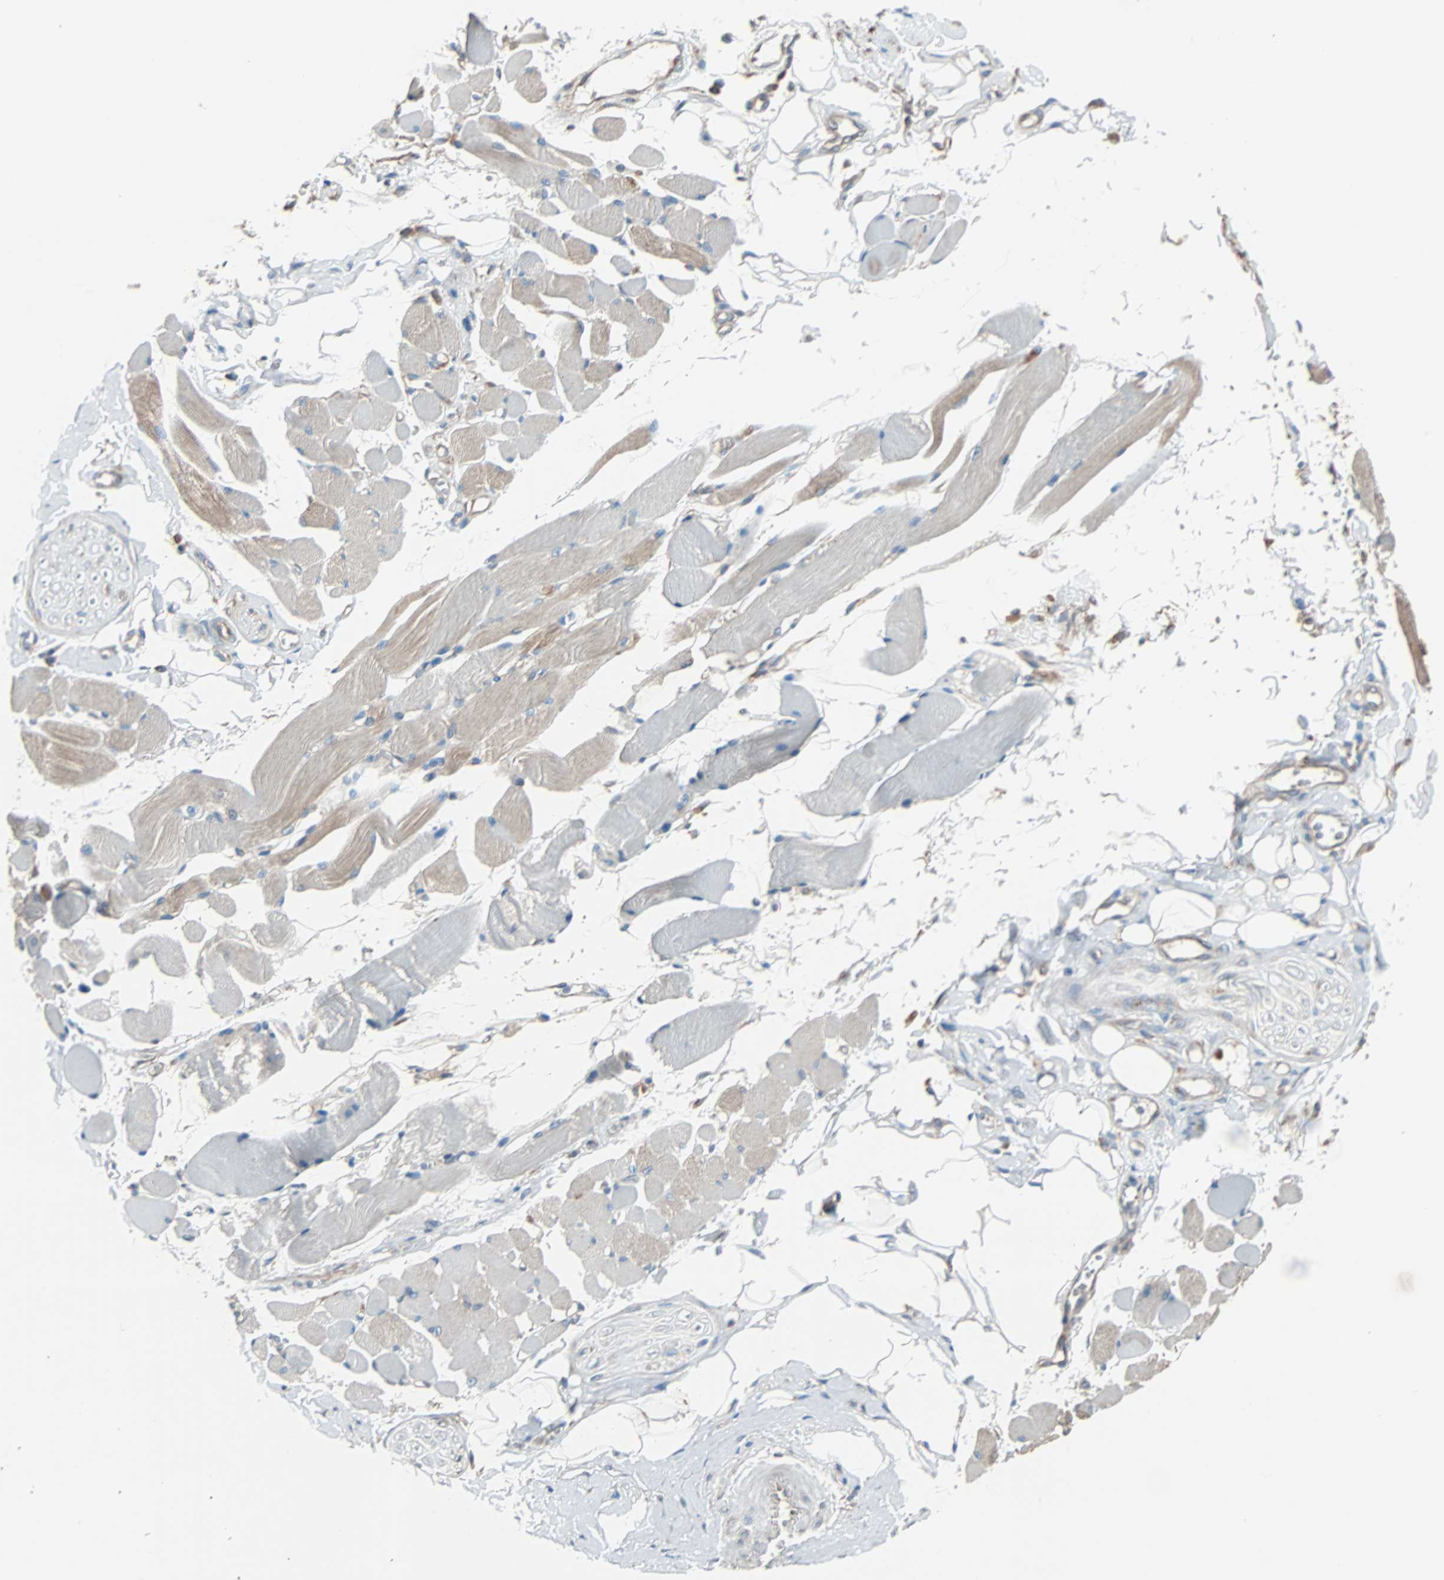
{"staining": {"intensity": "negative", "quantity": "none", "location": "none"}, "tissue": "adipose tissue", "cell_type": "Adipocytes", "image_type": "normal", "snomed": [{"axis": "morphology", "description": "Normal tissue, NOS"}, {"axis": "morphology", "description": "Squamous cell carcinoma, NOS"}, {"axis": "topography", "description": "Skeletal muscle"}, {"axis": "topography", "description": "Soft tissue"}, {"axis": "topography", "description": "Oral tissue"}], "caption": "Immunohistochemical staining of unremarkable human adipose tissue shows no significant expression in adipocytes.", "gene": "PHYH", "patient": {"sex": "male", "age": 54}}